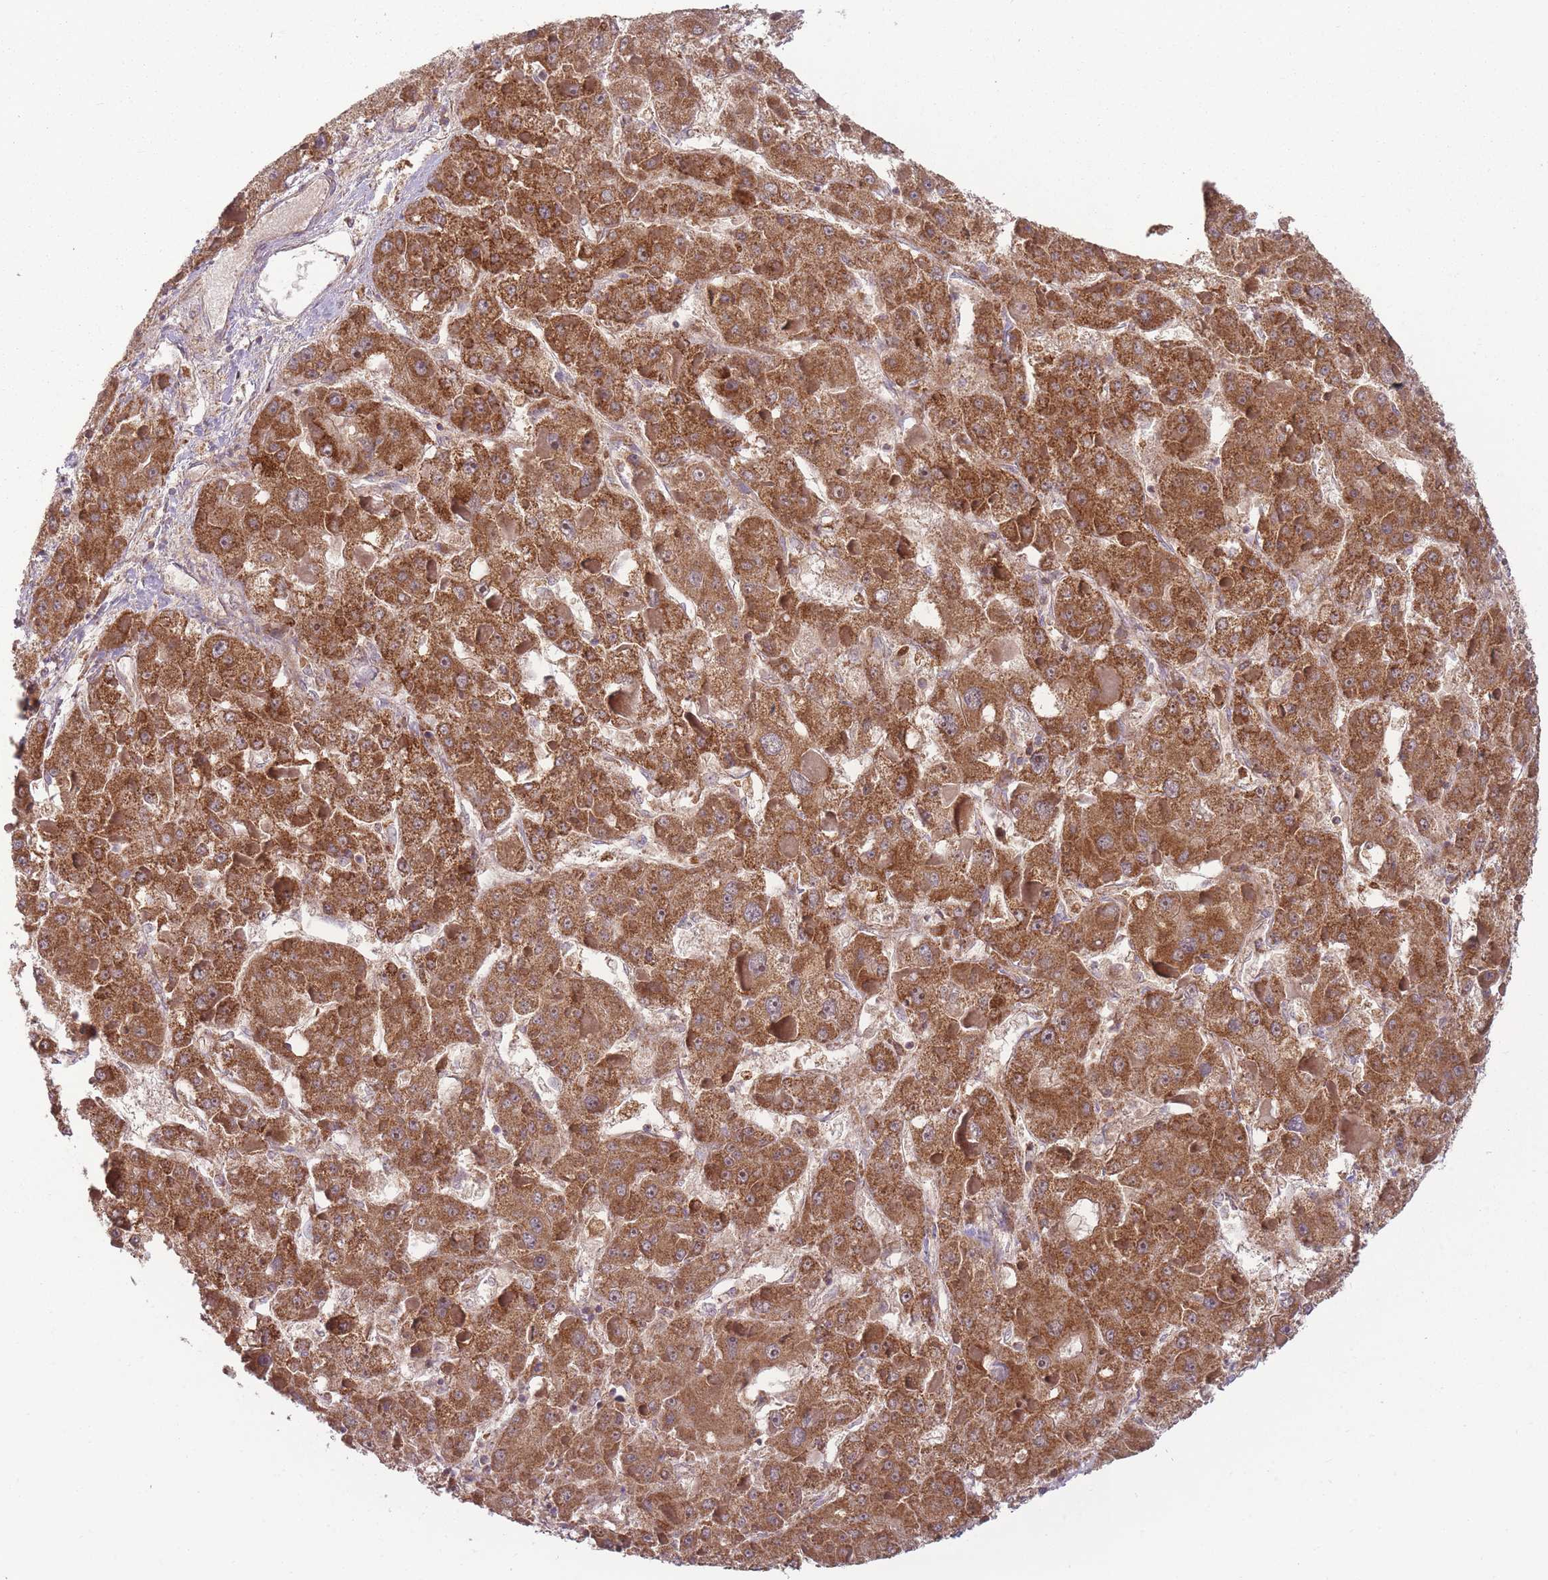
{"staining": {"intensity": "strong", "quantity": ">75%", "location": "cytoplasmic/membranous"}, "tissue": "liver cancer", "cell_type": "Tumor cells", "image_type": "cancer", "snomed": [{"axis": "morphology", "description": "Carcinoma, Hepatocellular, NOS"}, {"axis": "topography", "description": "Liver"}], "caption": "High-power microscopy captured an immunohistochemistry (IHC) histopathology image of liver cancer, revealing strong cytoplasmic/membranous expression in about >75% of tumor cells.", "gene": "NDUFA9", "patient": {"sex": "female", "age": 73}}